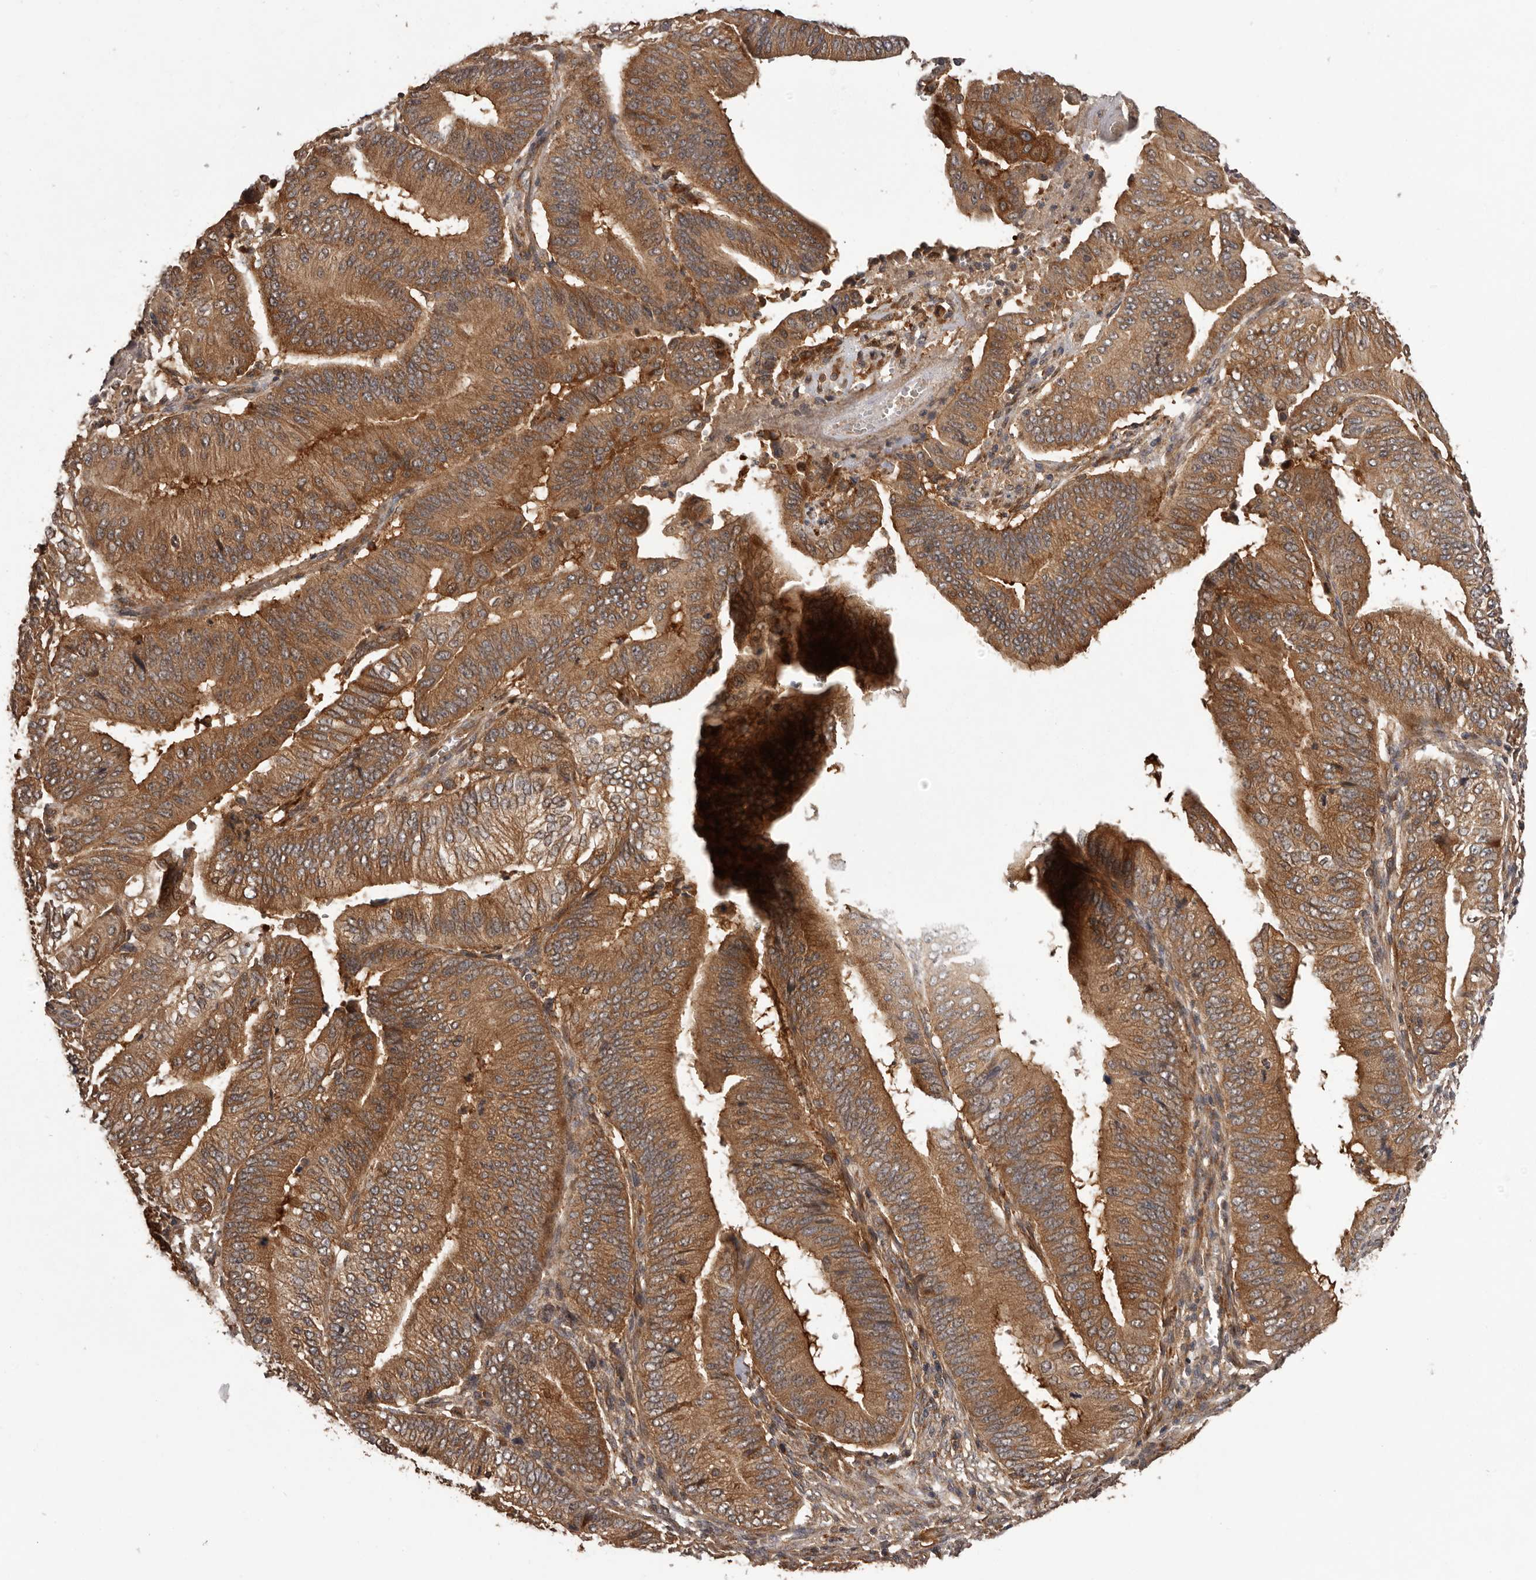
{"staining": {"intensity": "moderate", "quantity": ">75%", "location": "cytoplasmic/membranous"}, "tissue": "pancreatic cancer", "cell_type": "Tumor cells", "image_type": "cancer", "snomed": [{"axis": "morphology", "description": "Adenocarcinoma, NOS"}, {"axis": "topography", "description": "Pancreas"}], "caption": "Immunohistochemical staining of pancreatic cancer demonstrates medium levels of moderate cytoplasmic/membranous positivity in about >75% of tumor cells.", "gene": "SLC22A3", "patient": {"sex": "female", "age": 77}}